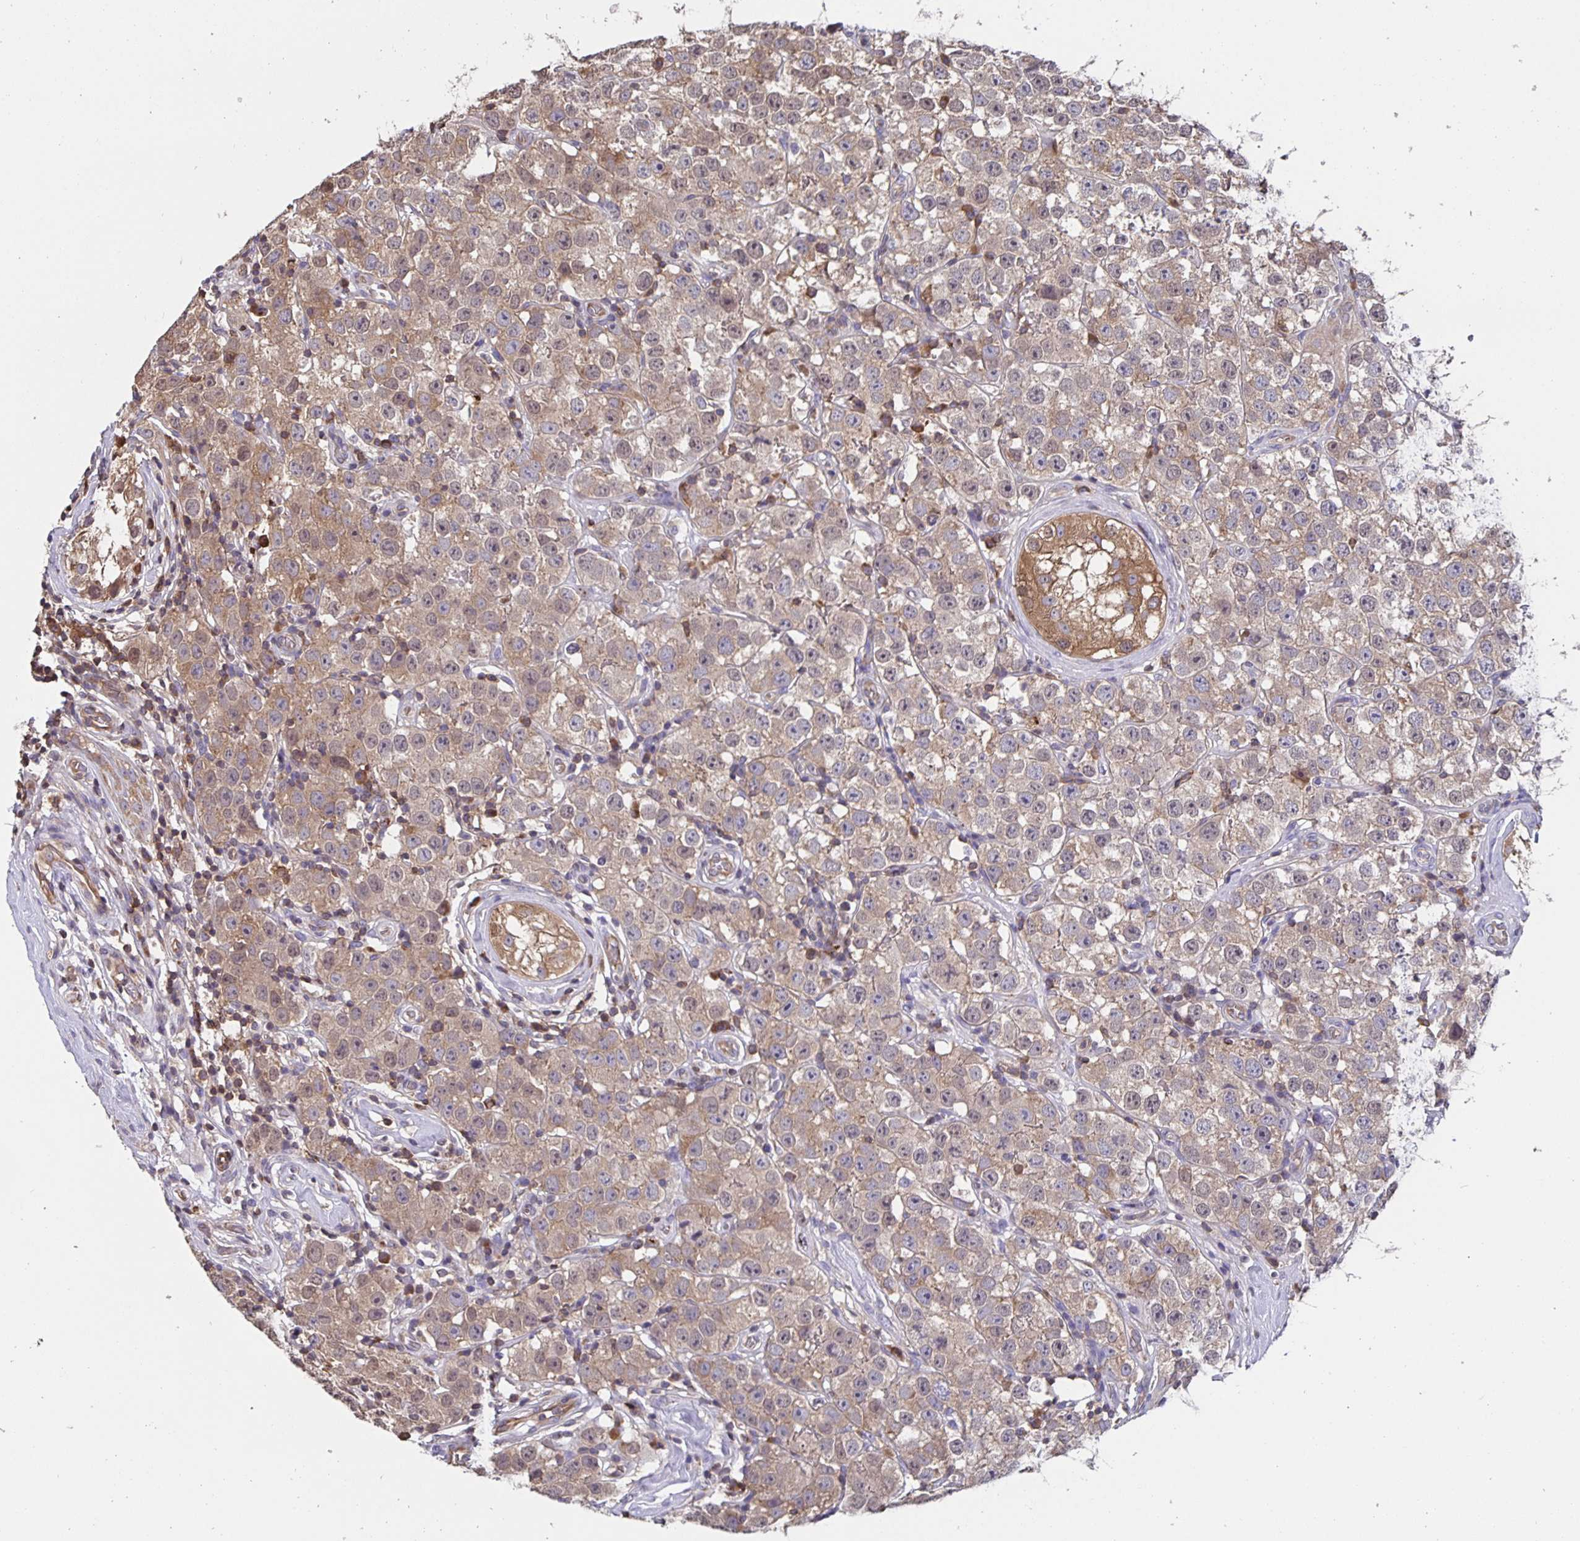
{"staining": {"intensity": "weak", "quantity": ">75%", "location": "cytoplasmic/membranous"}, "tissue": "testis cancer", "cell_type": "Tumor cells", "image_type": "cancer", "snomed": [{"axis": "morphology", "description": "Seminoma, NOS"}, {"axis": "topography", "description": "Testis"}], "caption": "Testis cancer (seminoma) tissue exhibits weak cytoplasmic/membranous expression in approximately >75% of tumor cells (brown staining indicates protein expression, while blue staining denotes nuclei).", "gene": "FEM1C", "patient": {"sex": "male", "age": 34}}